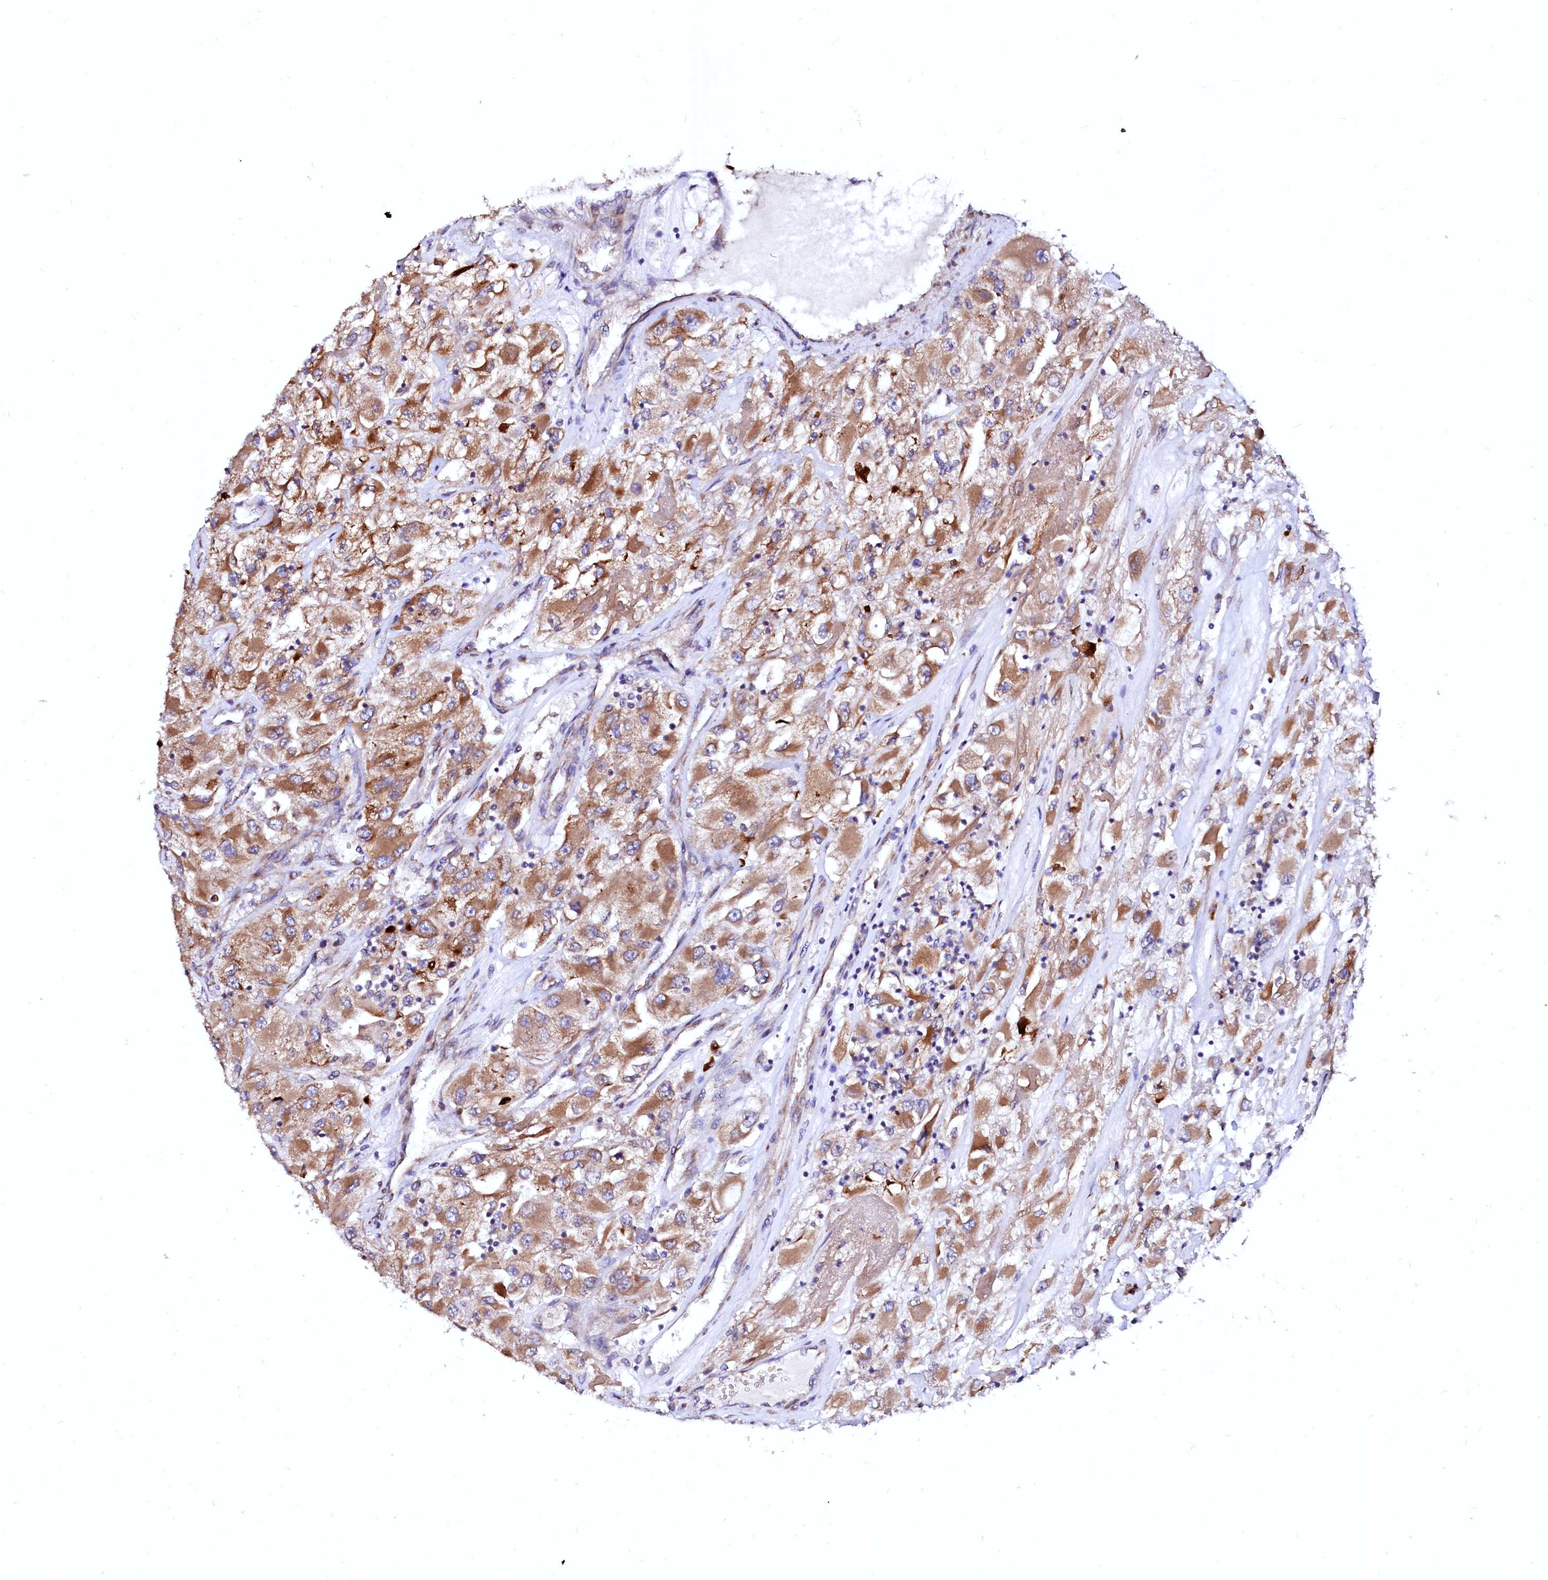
{"staining": {"intensity": "moderate", "quantity": ">75%", "location": "cytoplasmic/membranous"}, "tissue": "renal cancer", "cell_type": "Tumor cells", "image_type": "cancer", "snomed": [{"axis": "morphology", "description": "Adenocarcinoma, NOS"}, {"axis": "topography", "description": "Kidney"}], "caption": "Human renal cancer stained with a protein marker reveals moderate staining in tumor cells.", "gene": "LMAN1", "patient": {"sex": "female", "age": 52}}